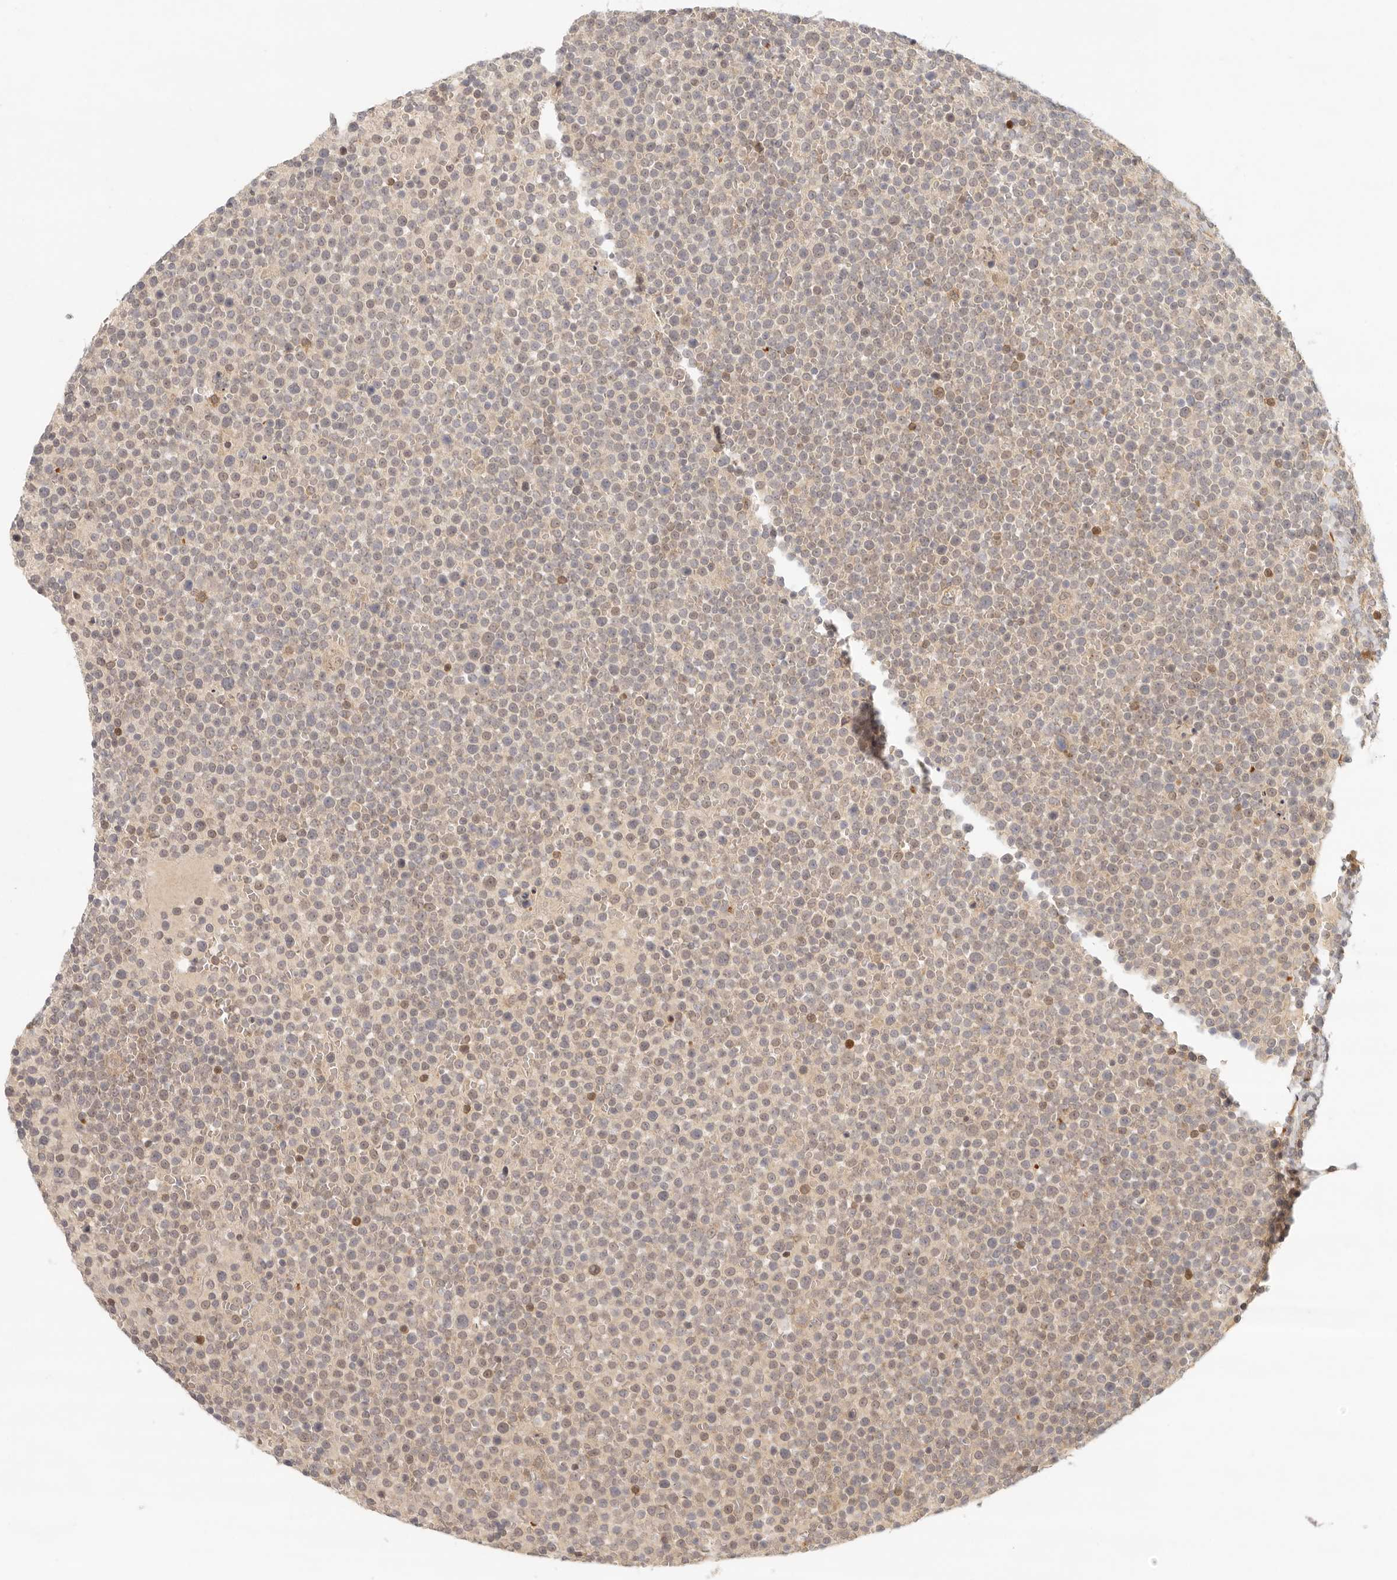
{"staining": {"intensity": "weak", "quantity": "25%-75%", "location": "nuclear"}, "tissue": "lymphoma", "cell_type": "Tumor cells", "image_type": "cancer", "snomed": [{"axis": "morphology", "description": "Malignant lymphoma, non-Hodgkin's type, High grade"}, {"axis": "topography", "description": "Lymph node"}], "caption": "Immunohistochemical staining of high-grade malignant lymphoma, non-Hodgkin's type displays weak nuclear protein positivity in about 25%-75% of tumor cells.", "gene": "AHDC1", "patient": {"sex": "male", "age": 61}}